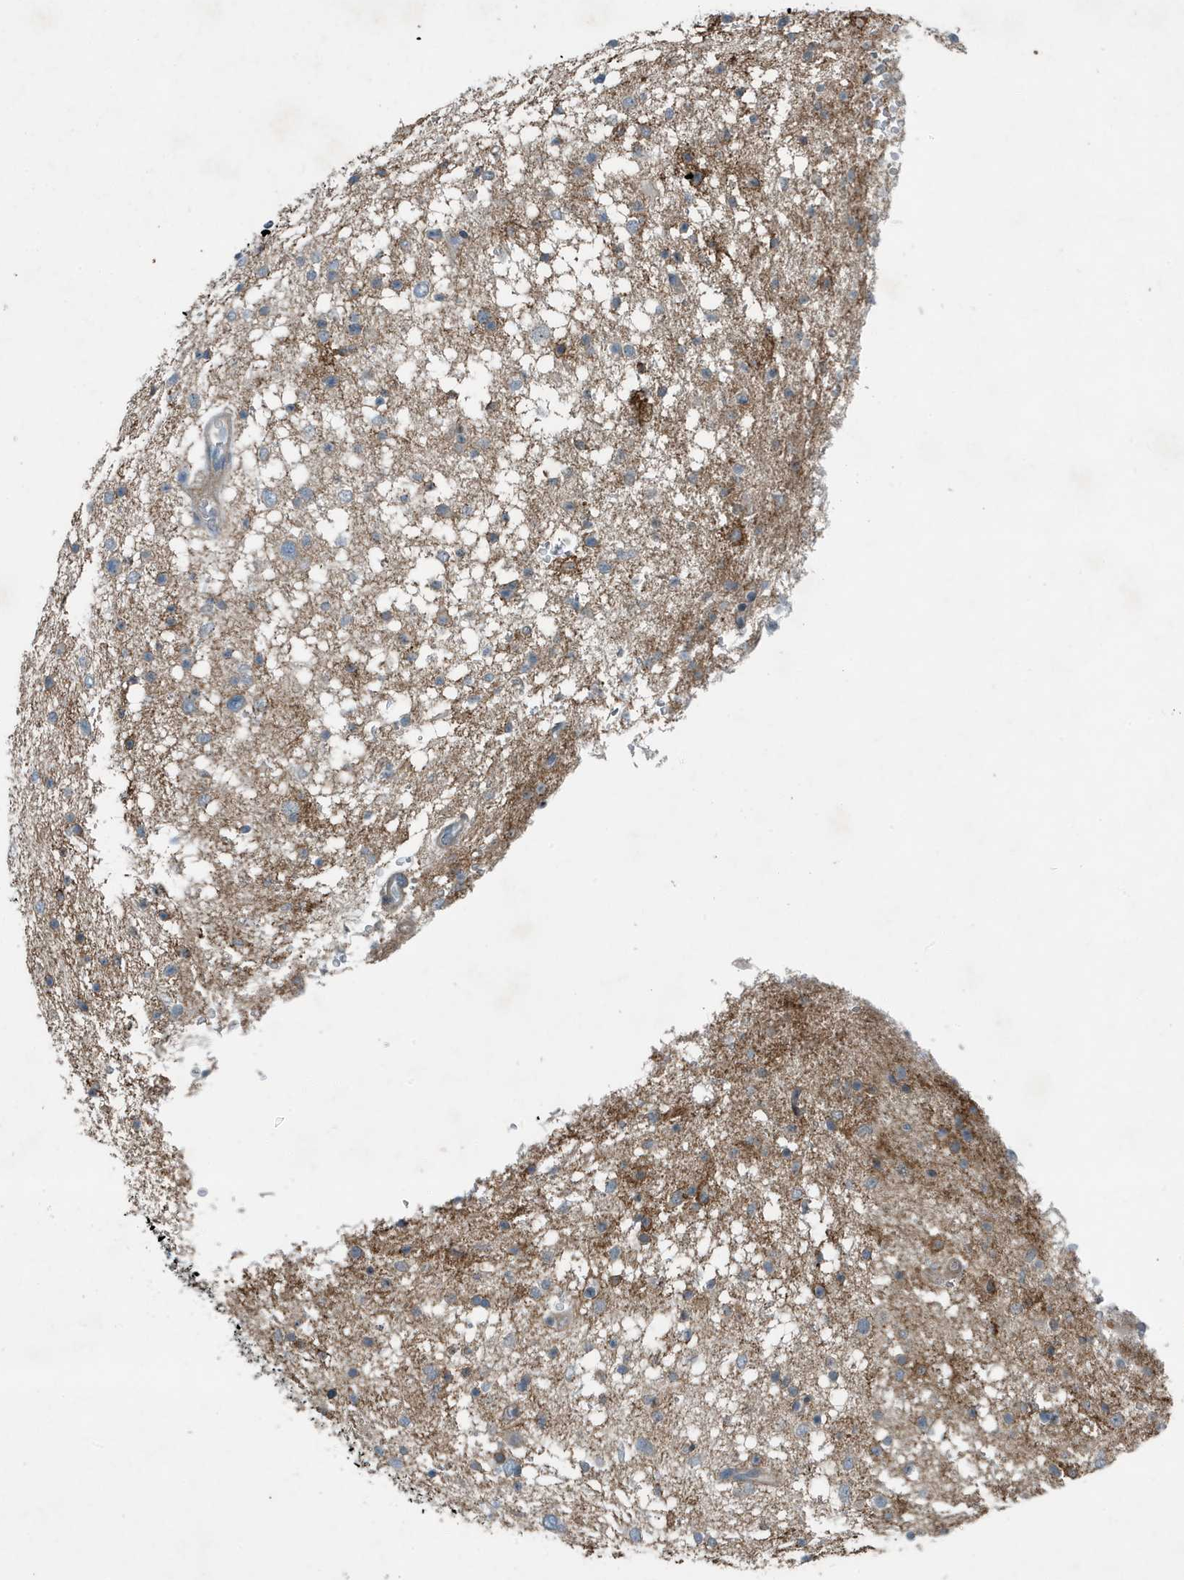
{"staining": {"intensity": "moderate", "quantity": "<25%", "location": "cytoplasmic/membranous"}, "tissue": "glioma", "cell_type": "Tumor cells", "image_type": "cancer", "snomed": [{"axis": "morphology", "description": "Glioma, malignant, Low grade"}, {"axis": "topography", "description": "Brain"}], "caption": "A brown stain shows moderate cytoplasmic/membranous expression of a protein in glioma tumor cells.", "gene": "DAPP1", "patient": {"sex": "female", "age": 37}}